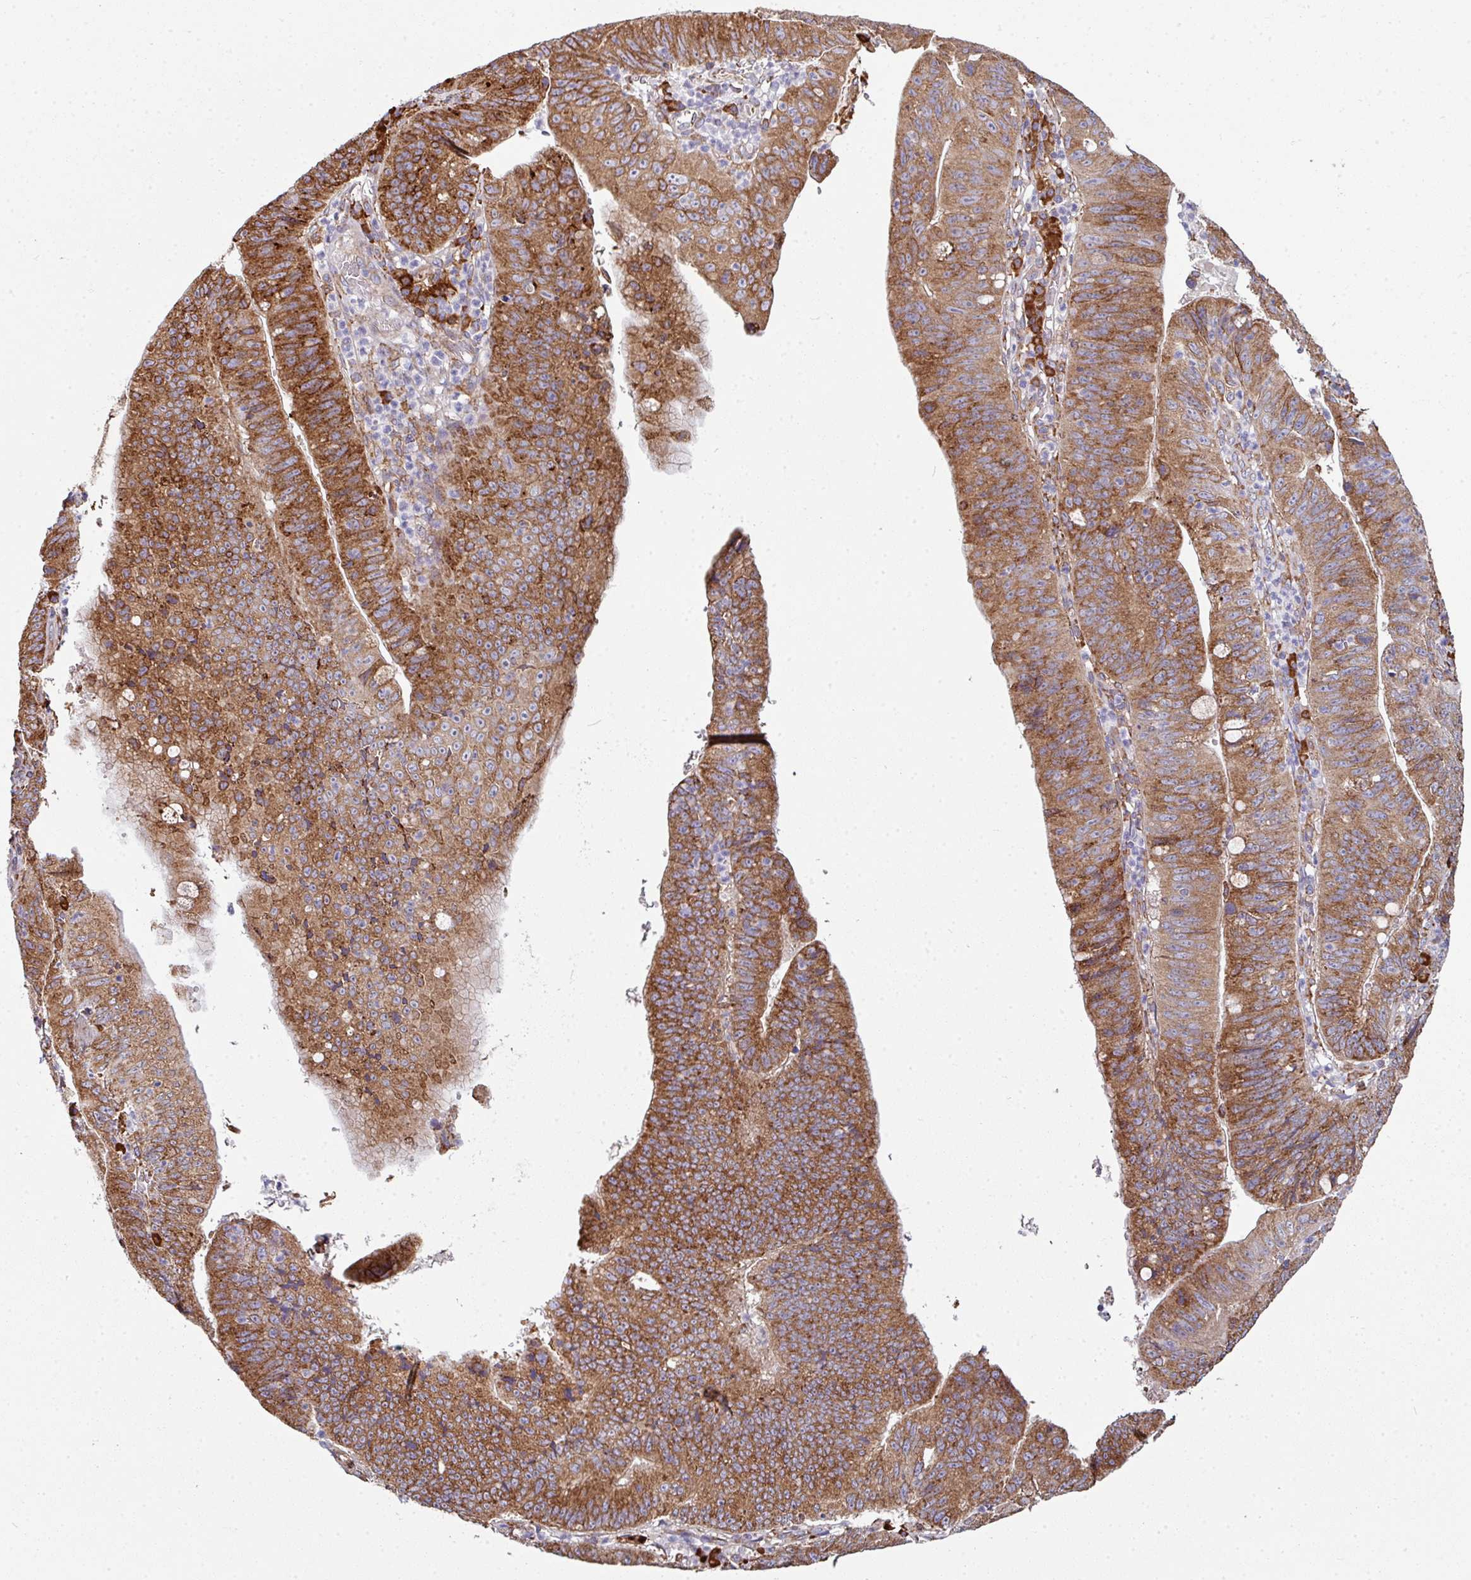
{"staining": {"intensity": "strong", "quantity": ">75%", "location": "cytoplasmic/membranous"}, "tissue": "stomach cancer", "cell_type": "Tumor cells", "image_type": "cancer", "snomed": [{"axis": "morphology", "description": "Adenocarcinoma, NOS"}, {"axis": "topography", "description": "Stomach"}], "caption": "This is an image of immunohistochemistry staining of stomach cancer, which shows strong expression in the cytoplasmic/membranous of tumor cells.", "gene": "FAT4", "patient": {"sex": "male", "age": 59}}